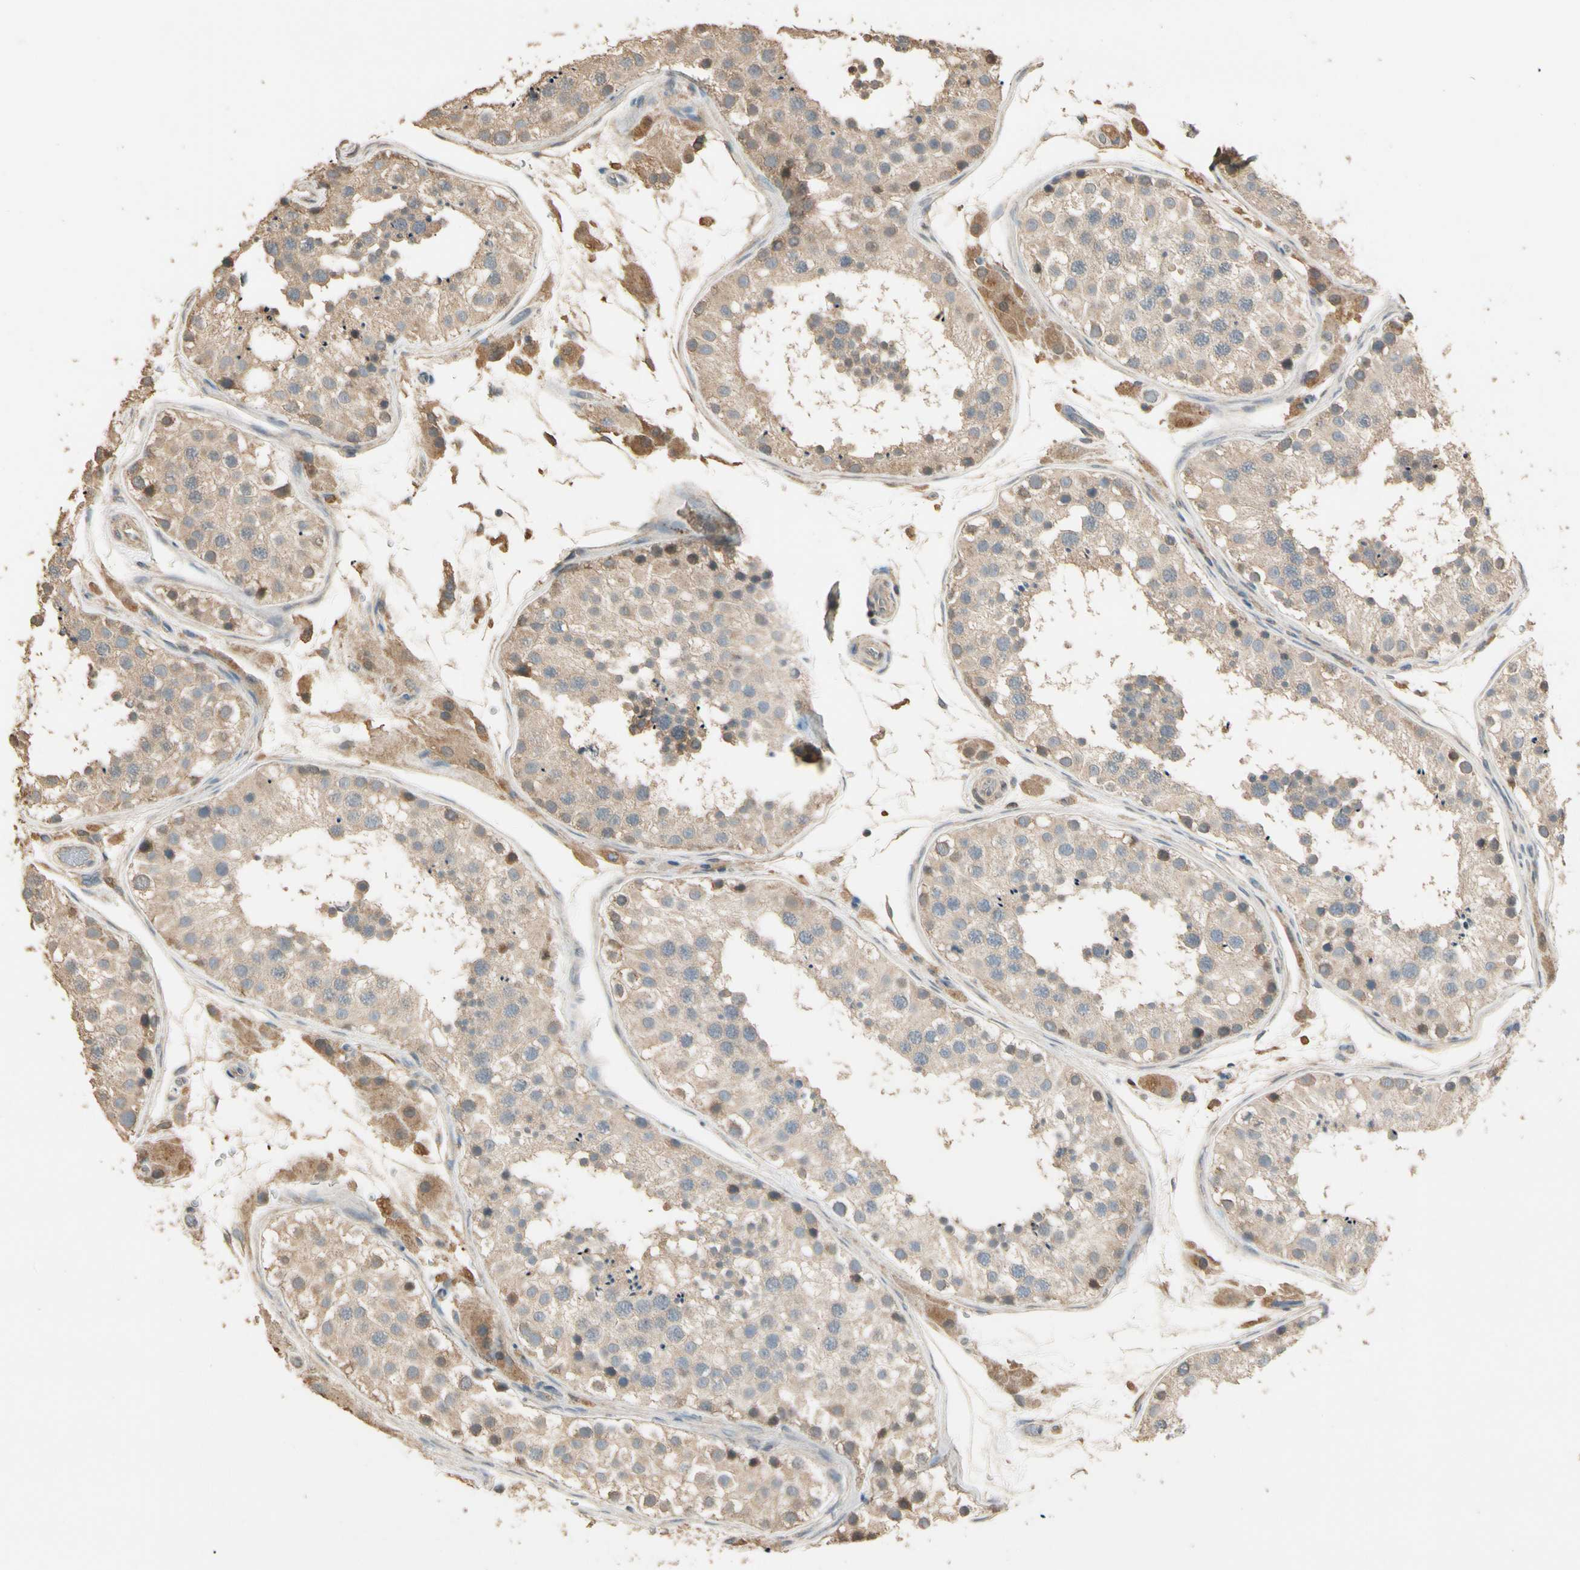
{"staining": {"intensity": "weak", "quantity": ">75%", "location": "cytoplasmic/membranous"}, "tissue": "testis", "cell_type": "Cells in seminiferous ducts", "image_type": "normal", "snomed": [{"axis": "morphology", "description": "Normal tissue, NOS"}, {"axis": "topography", "description": "Testis"}, {"axis": "topography", "description": "Epididymis"}], "caption": "DAB immunohistochemical staining of unremarkable testis demonstrates weak cytoplasmic/membranous protein staining in approximately >75% of cells in seminiferous ducts. Immunohistochemistry stains the protein of interest in brown and the nuclei are stained blue.", "gene": "CDH6", "patient": {"sex": "male", "age": 26}}